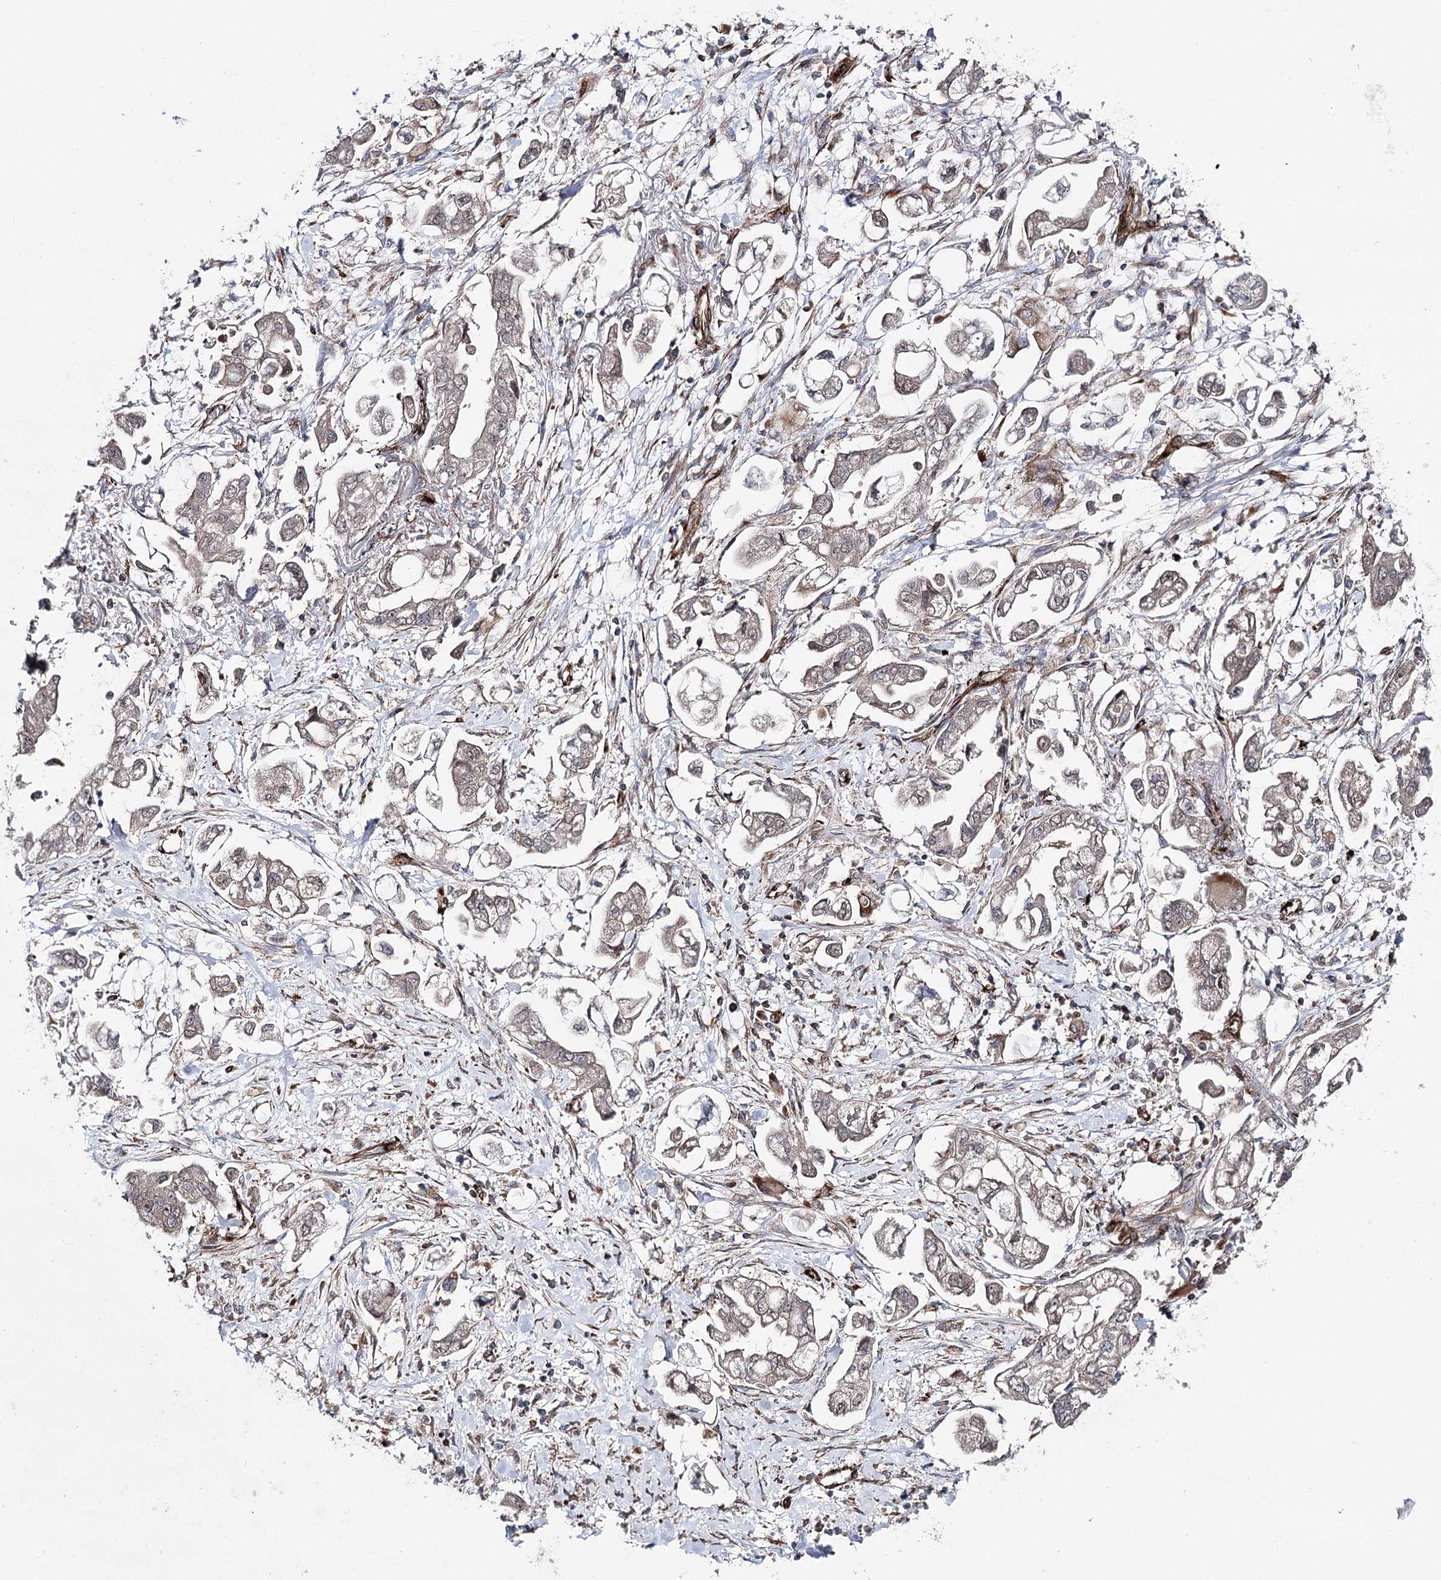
{"staining": {"intensity": "weak", "quantity": "25%-75%", "location": "cytoplasmic/membranous"}, "tissue": "stomach cancer", "cell_type": "Tumor cells", "image_type": "cancer", "snomed": [{"axis": "morphology", "description": "Adenocarcinoma, NOS"}, {"axis": "topography", "description": "Stomach"}], "caption": "Stomach cancer was stained to show a protein in brown. There is low levels of weak cytoplasmic/membranous staining in about 25%-75% of tumor cells.", "gene": "MIB1", "patient": {"sex": "male", "age": 62}}